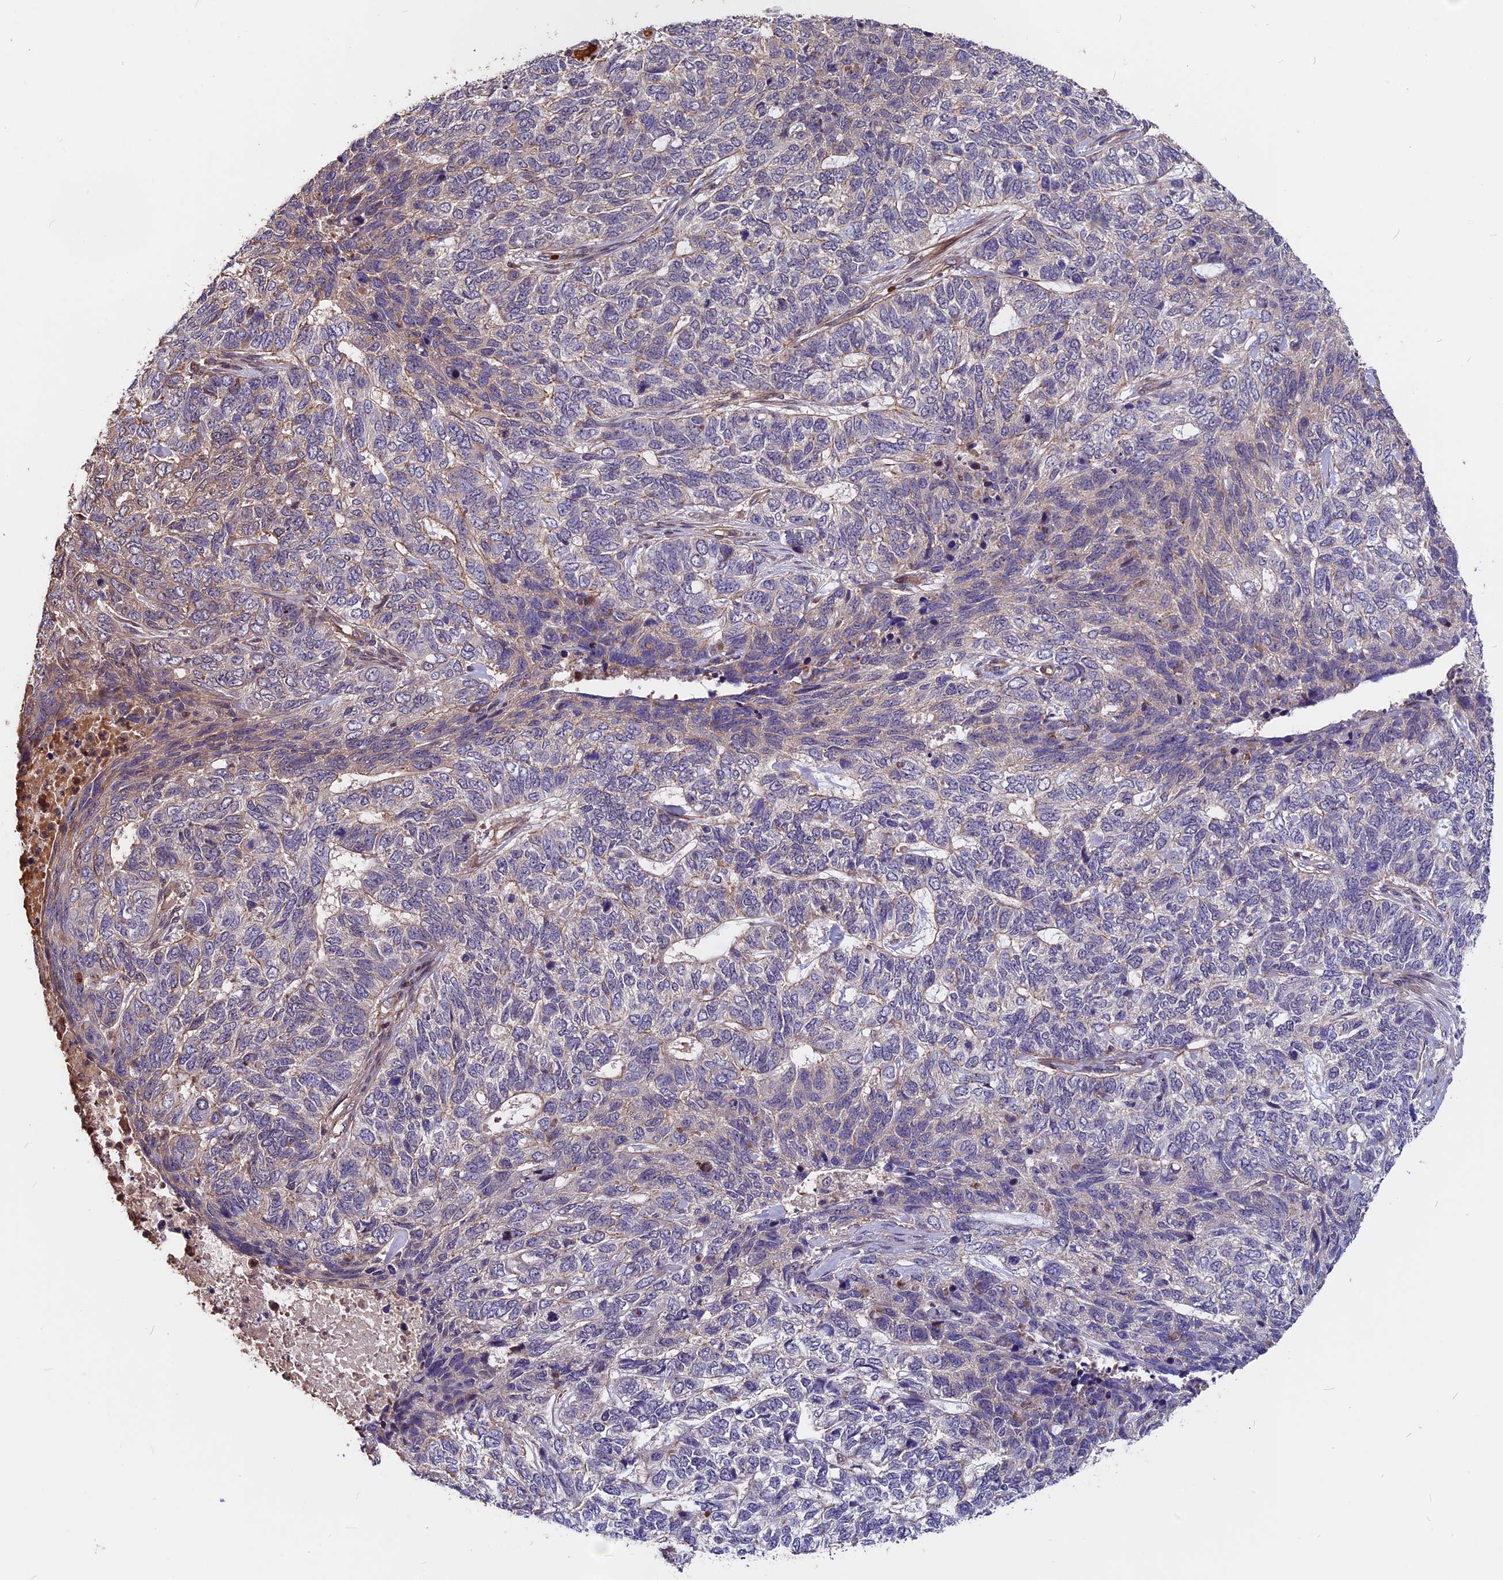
{"staining": {"intensity": "negative", "quantity": "none", "location": "none"}, "tissue": "skin cancer", "cell_type": "Tumor cells", "image_type": "cancer", "snomed": [{"axis": "morphology", "description": "Basal cell carcinoma"}, {"axis": "topography", "description": "Skin"}], "caption": "Immunohistochemical staining of human skin cancer (basal cell carcinoma) demonstrates no significant positivity in tumor cells.", "gene": "ZC3H10", "patient": {"sex": "female", "age": 65}}